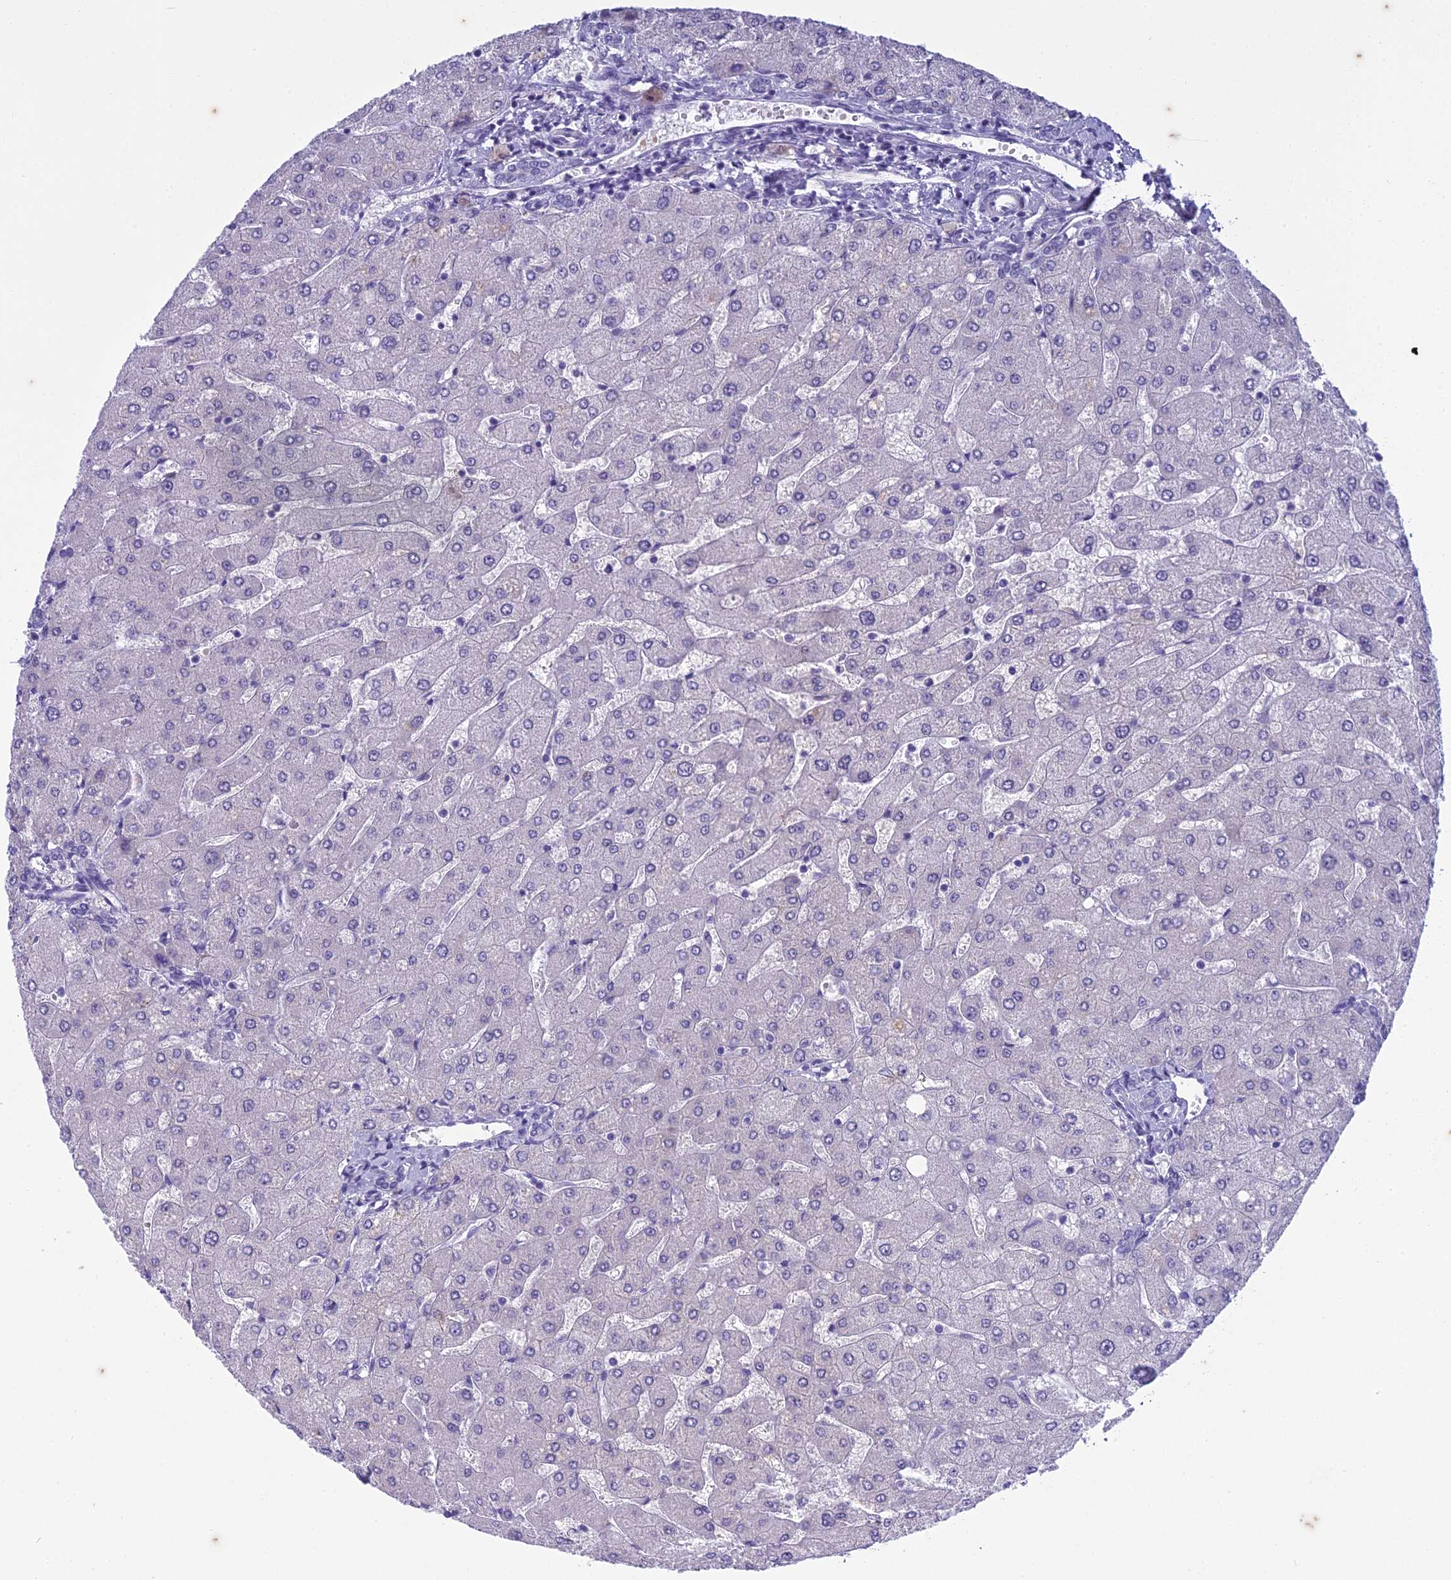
{"staining": {"intensity": "negative", "quantity": "none", "location": "none"}, "tissue": "liver", "cell_type": "Cholangiocytes", "image_type": "normal", "snomed": [{"axis": "morphology", "description": "Normal tissue, NOS"}, {"axis": "topography", "description": "Liver"}], "caption": "Liver was stained to show a protein in brown. There is no significant expression in cholangiocytes. (DAB (3,3'-diaminobenzidine) immunohistochemistry (IHC), high magnification).", "gene": "HMGB4", "patient": {"sex": "male", "age": 55}}